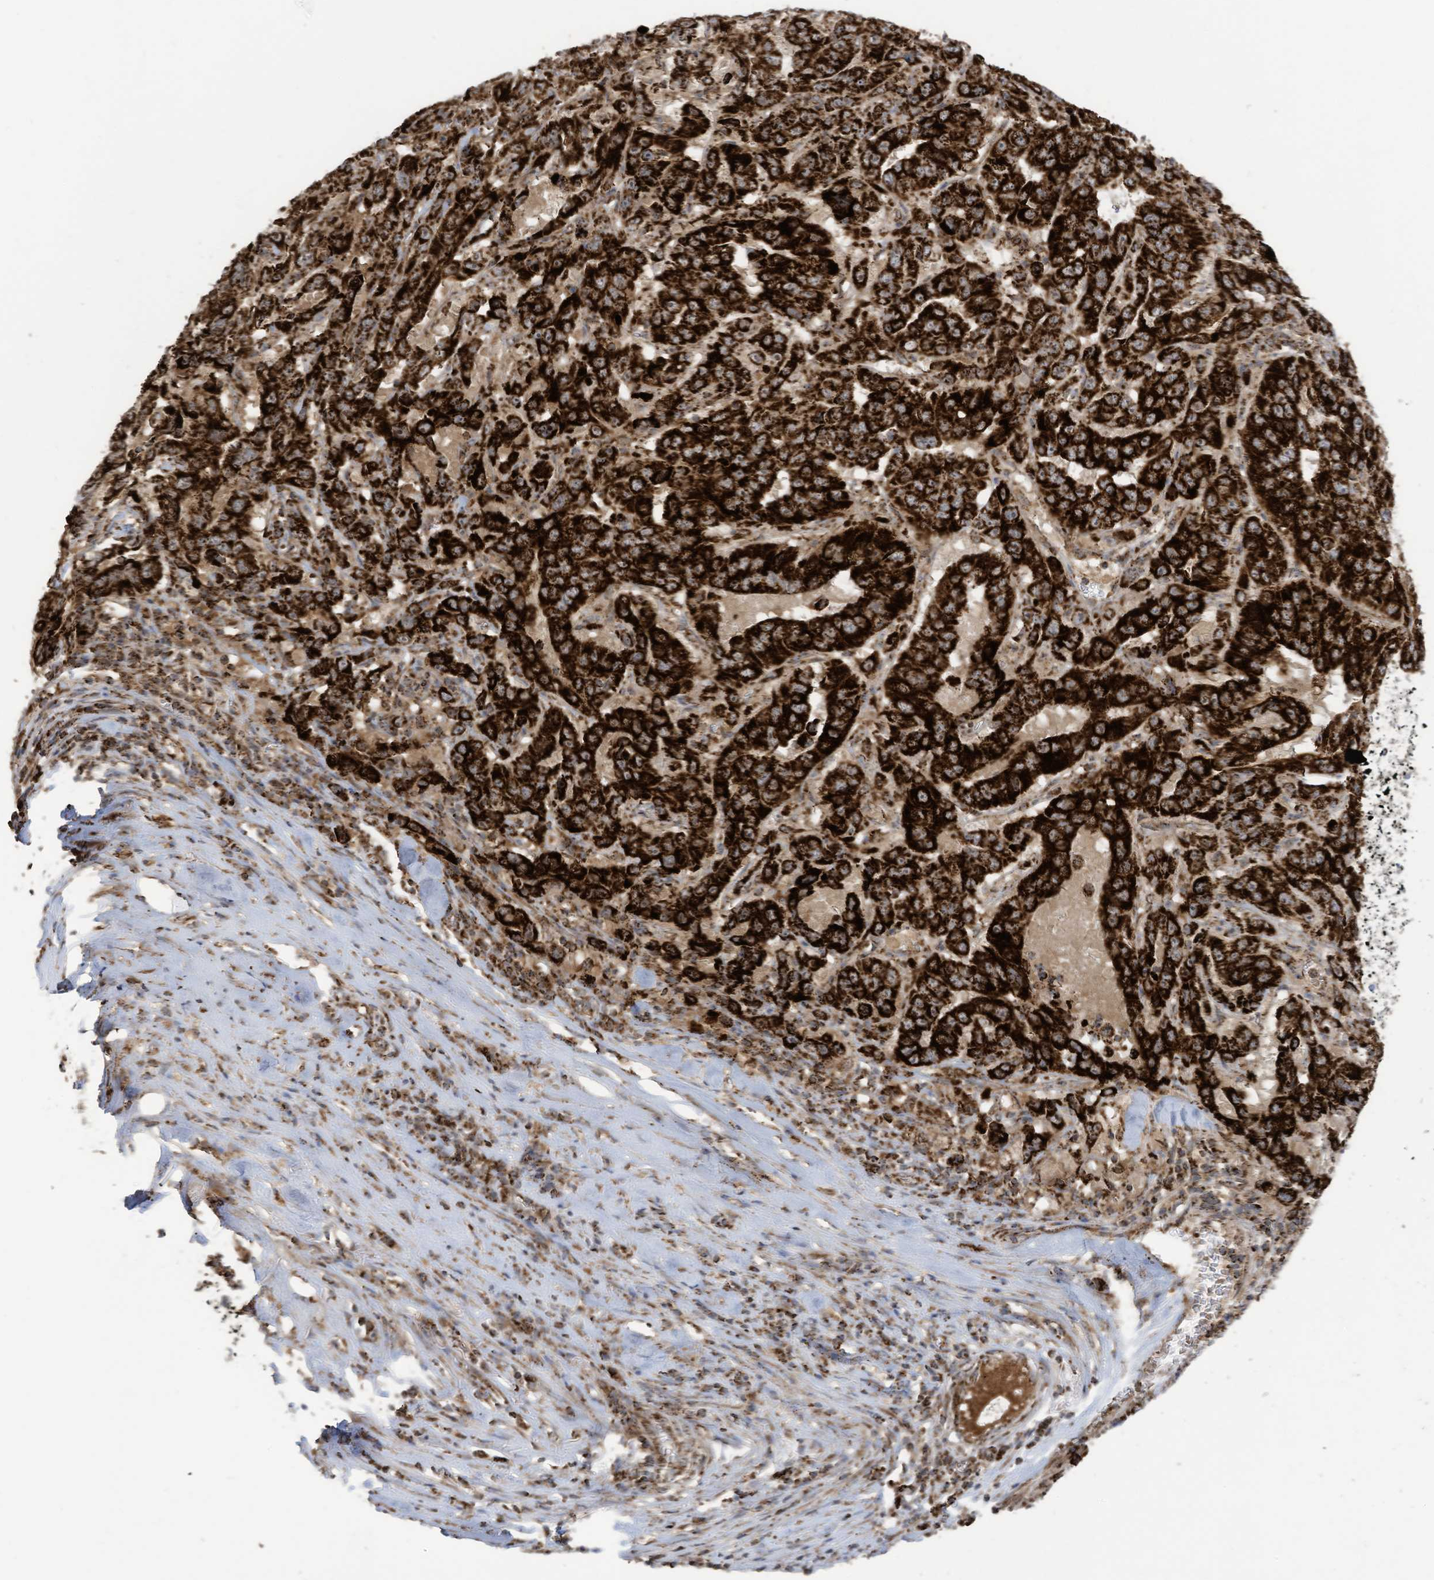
{"staining": {"intensity": "strong", "quantity": ">75%", "location": "cytoplasmic/membranous"}, "tissue": "pancreatic cancer", "cell_type": "Tumor cells", "image_type": "cancer", "snomed": [{"axis": "morphology", "description": "Adenocarcinoma, NOS"}, {"axis": "topography", "description": "Pancreas"}], "caption": "Strong cytoplasmic/membranous expression is appreciated in about >75% of tumor cells in adenocarcinoma (pancreatic).", "gene": "COX10", "patient": {"sex": "male", "age": 63}}